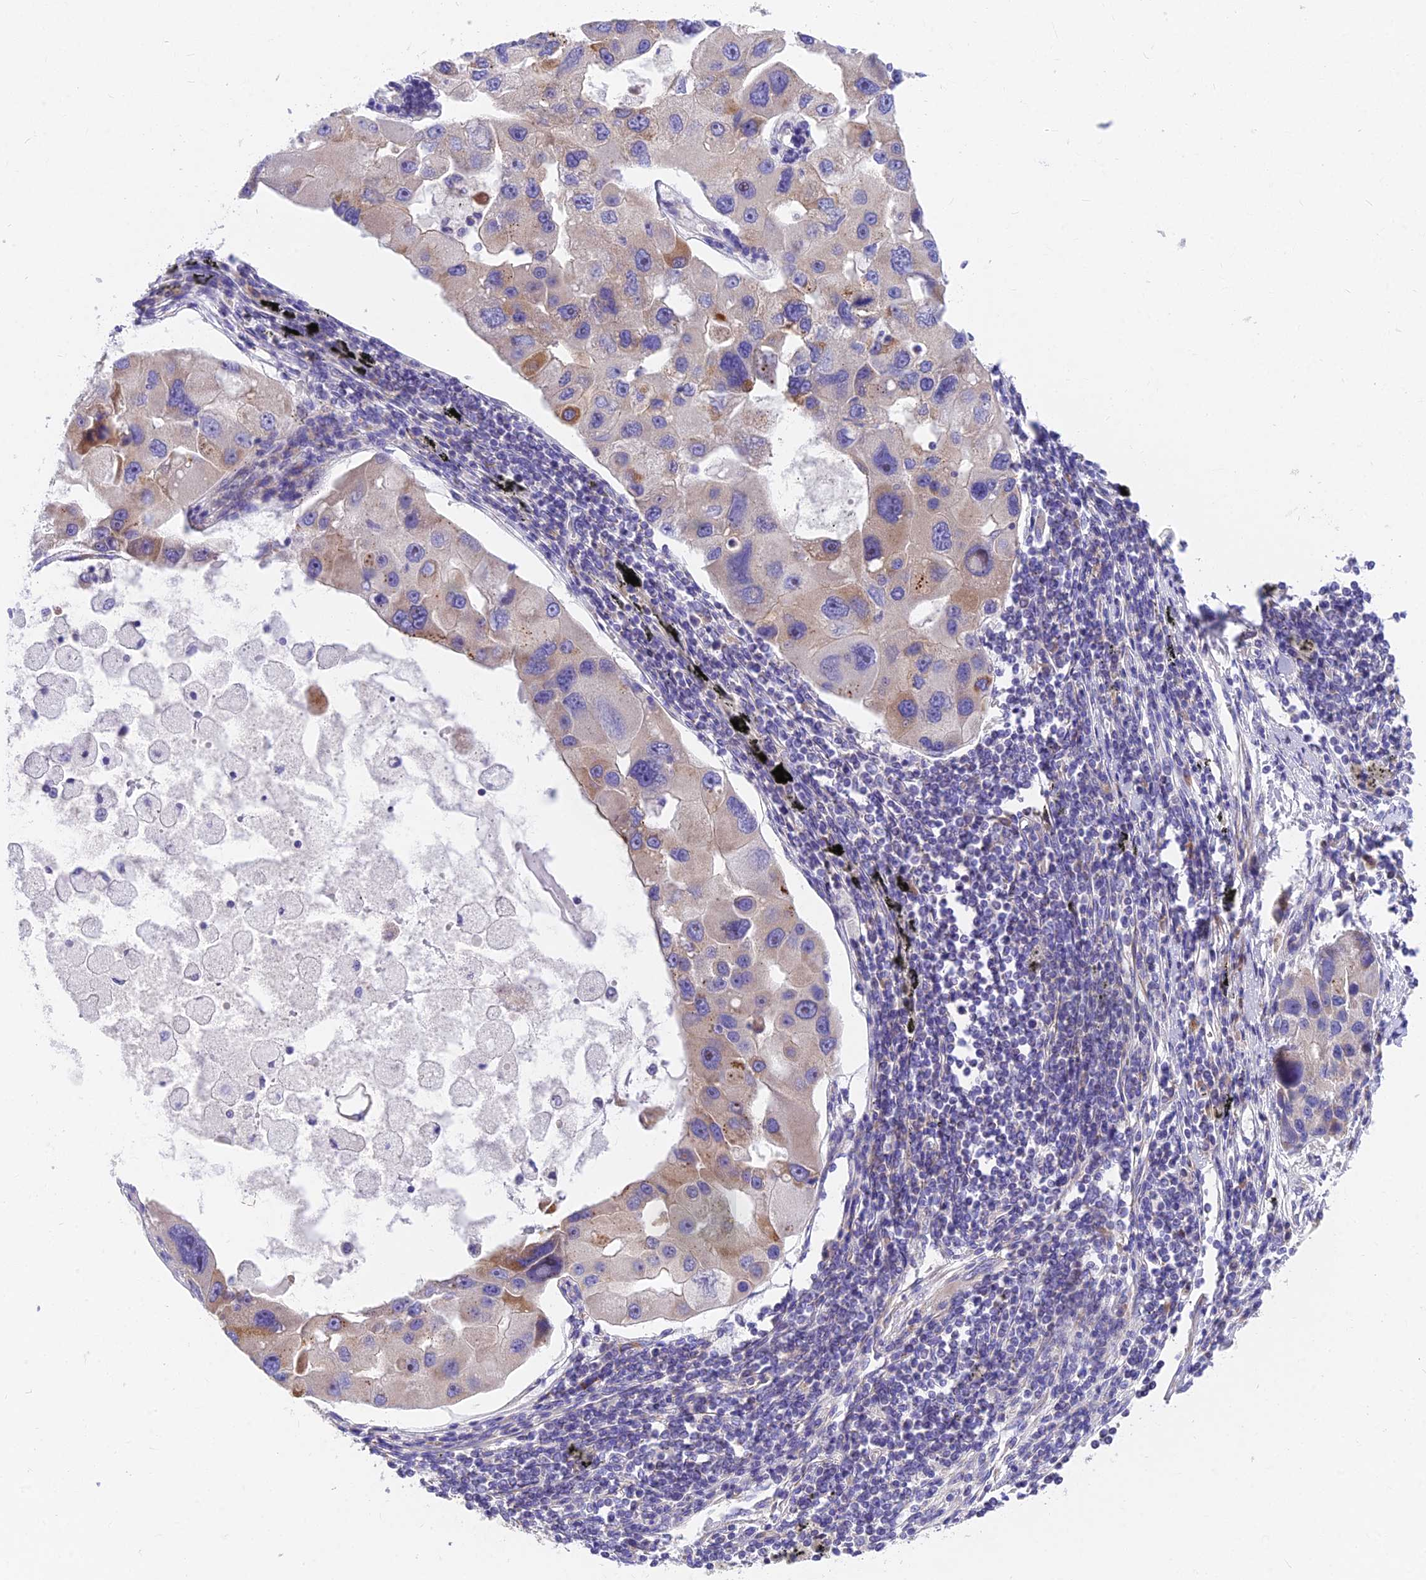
{"staining": {"intensity": "moderate", "quantity": "<25%", "location": "cytoplasmic/membranous"}, "tissue": "lung cancer", "cell_type": "Tumor cells", "image_type": "cancer", "snomed": [{"axis": "morphology", "description": "Adenocarcinoma, NOS"}, {"axis": "topography", "description": "Lung"}], "caption": "Moderate cytoplasmic/membranous expression is present in about <25% of tumor cells in adenocarcinoma (lung). The staining was performed using DAB to visualize the protein expression in brown, while the nuclei were stained in blue with hematoxylin (Magnification: 20x).", "gene": "MVB12A", "patient": {"sex": "female", "age": 54}}